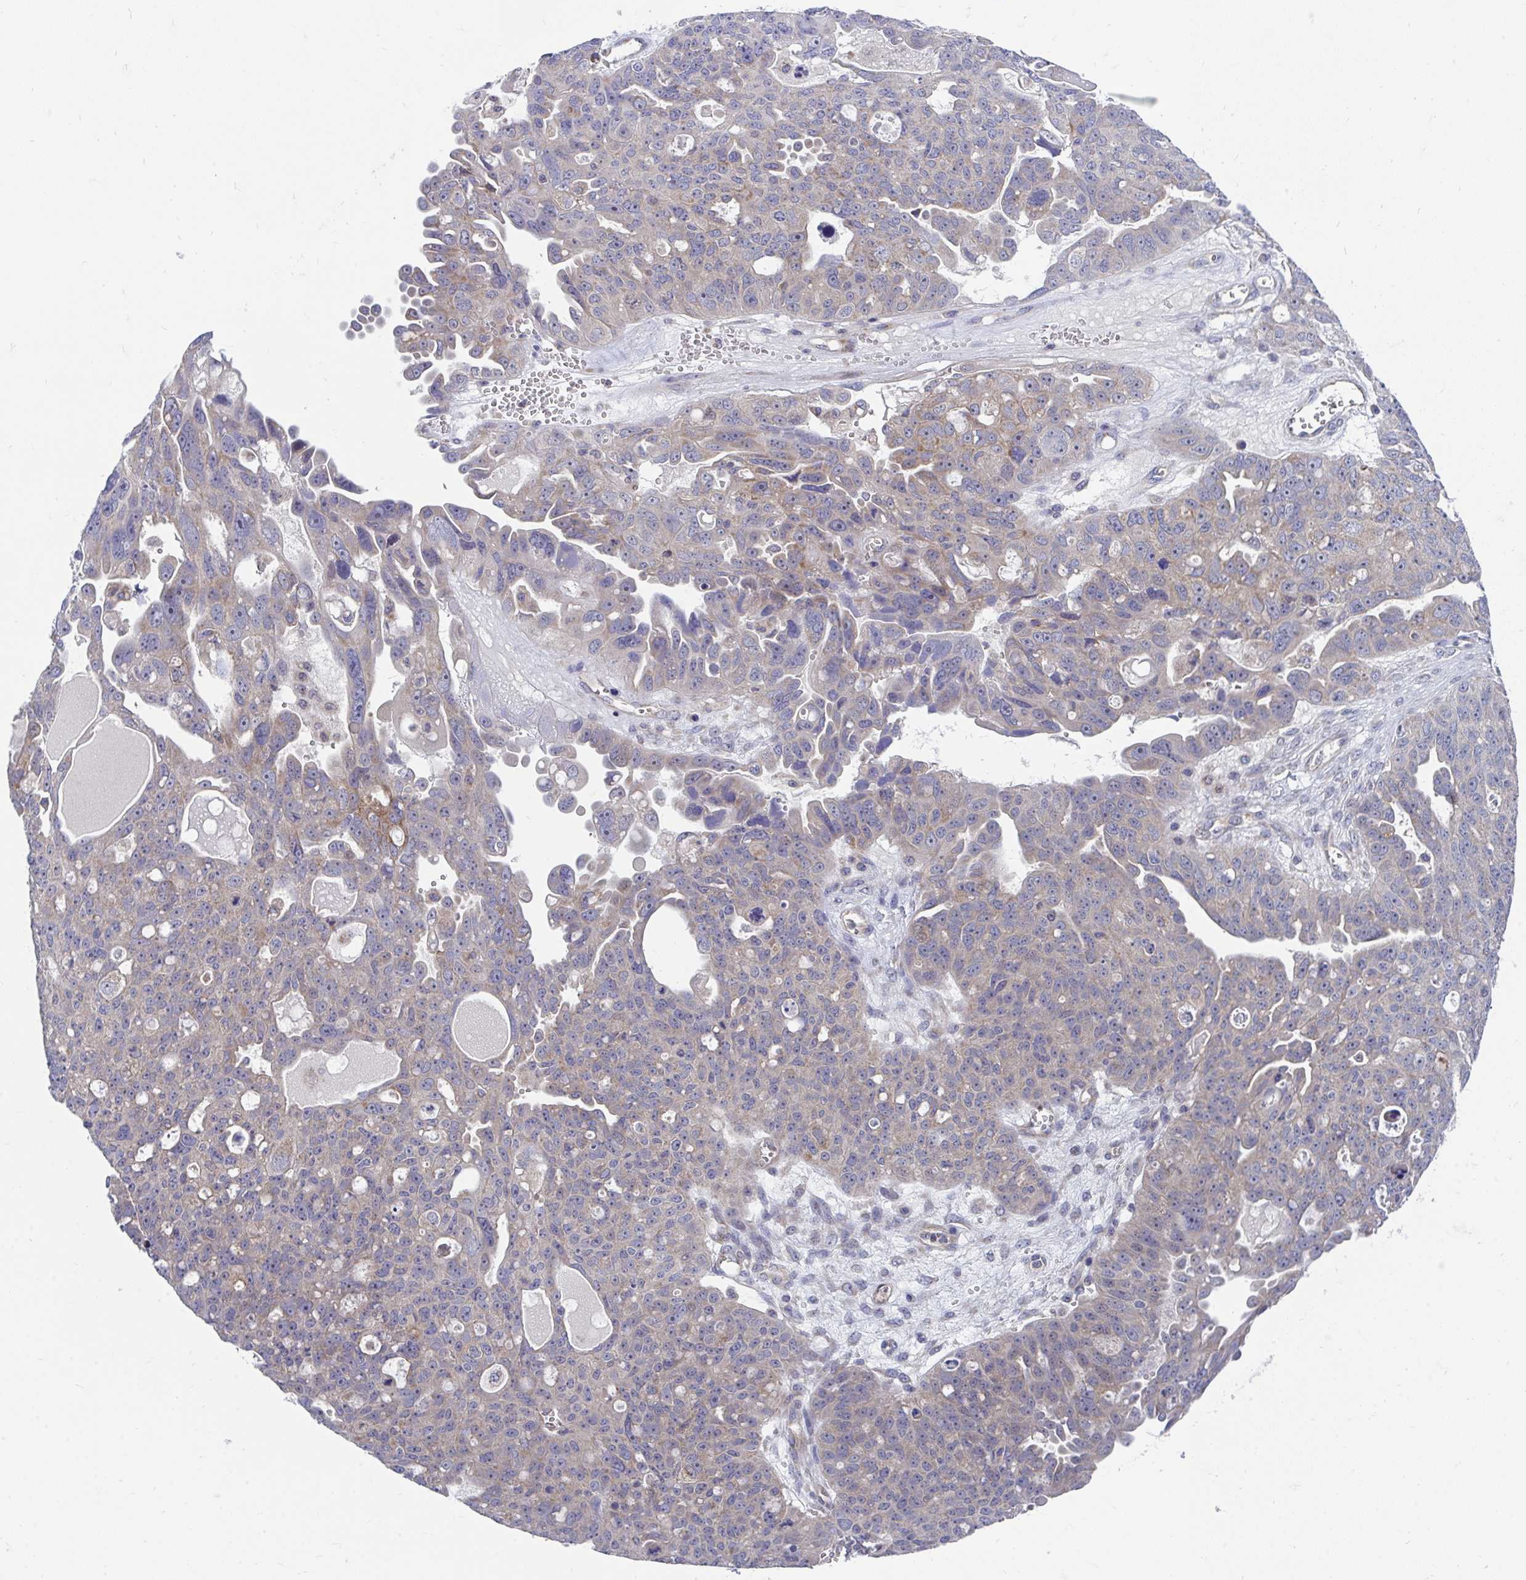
{"staining": {"intensity": "weak", "quantity": "25%-75%", "location": "cytoplasmic/membranous"}, "tissue": "ovarian cancer", "cell_type": "Tumor cells", "image_type": "cancer", "snomed": [{"axis": "morphology", "description": "Carcinoma, endometroid"}, {"axis": "topography", "description": "Ovary"}], "caption": "Protein staining by immunohistochemistry (IHC) displays weak cytoplasmic/membranous staining in about 25%-75% of tumor cells in ovarian cancer (endometroid carcinoma).", "gene": "FHIP1B", "patient": {"sex": "female", "age": 70}}